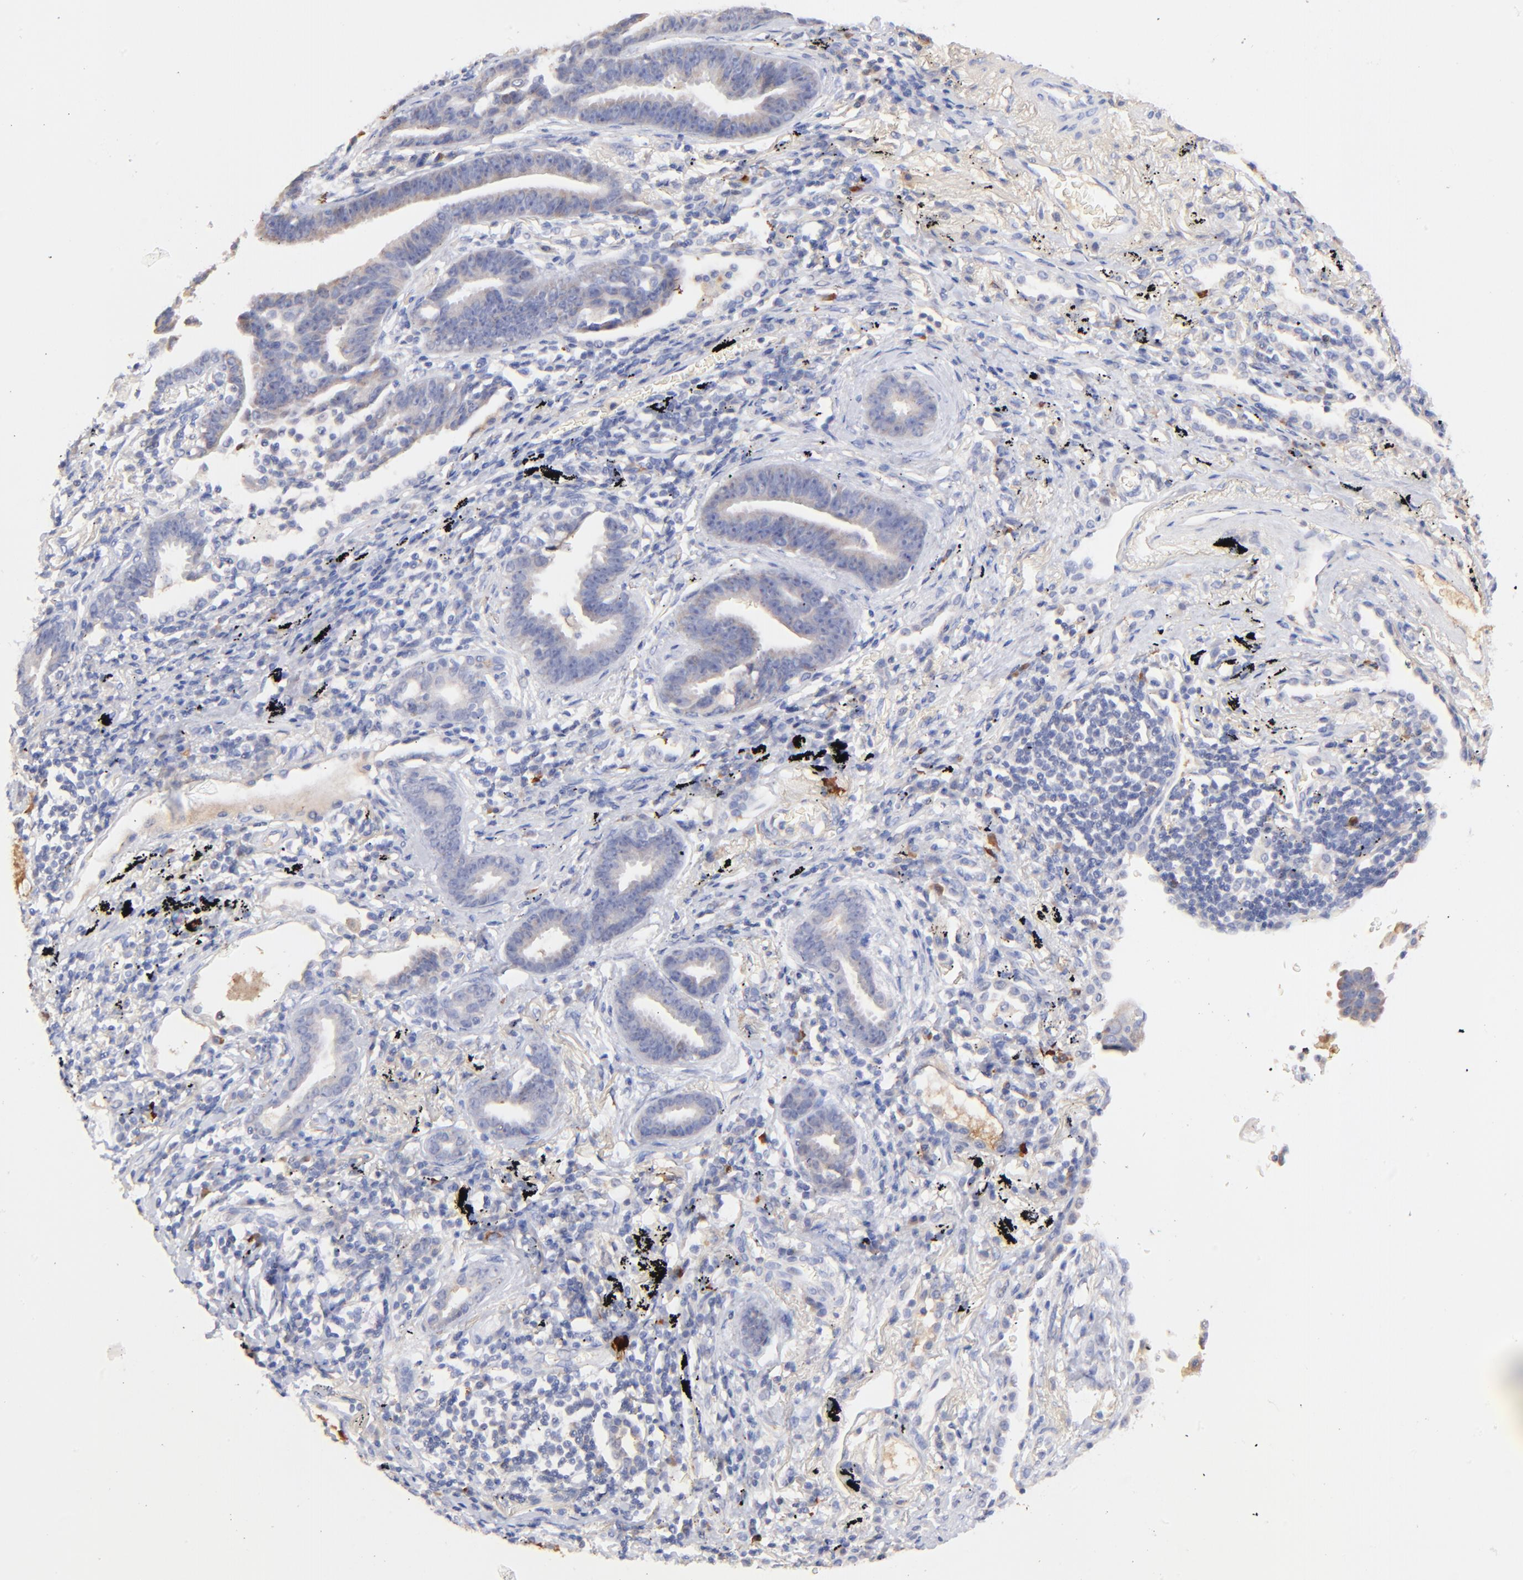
{"staining": {"intensity": "negative", "quantity": "none", "location": "none"}, "tissue": "lung cancer", "cell_type": "Tumor cells", "image_type": "cancer", "snomed": [{"axis": "morphology", "description": "Adenocarcinoma, NOS"}, {"axis": "topography", "description": "Lung"}], "caption": "High power microscopy photomicrograph of an immunohistochemistry photomicrograph of lung adenocarcinoma, revealing no significant expression in tumor cells. The staining was performed using DAB to visualize the protein expression in brown, while the nuclei were stained in blue with hematoxylin (Magnification: 20x).", "gene": "IGLV7-43", "patient": {"sex": "female", "age": 64}}